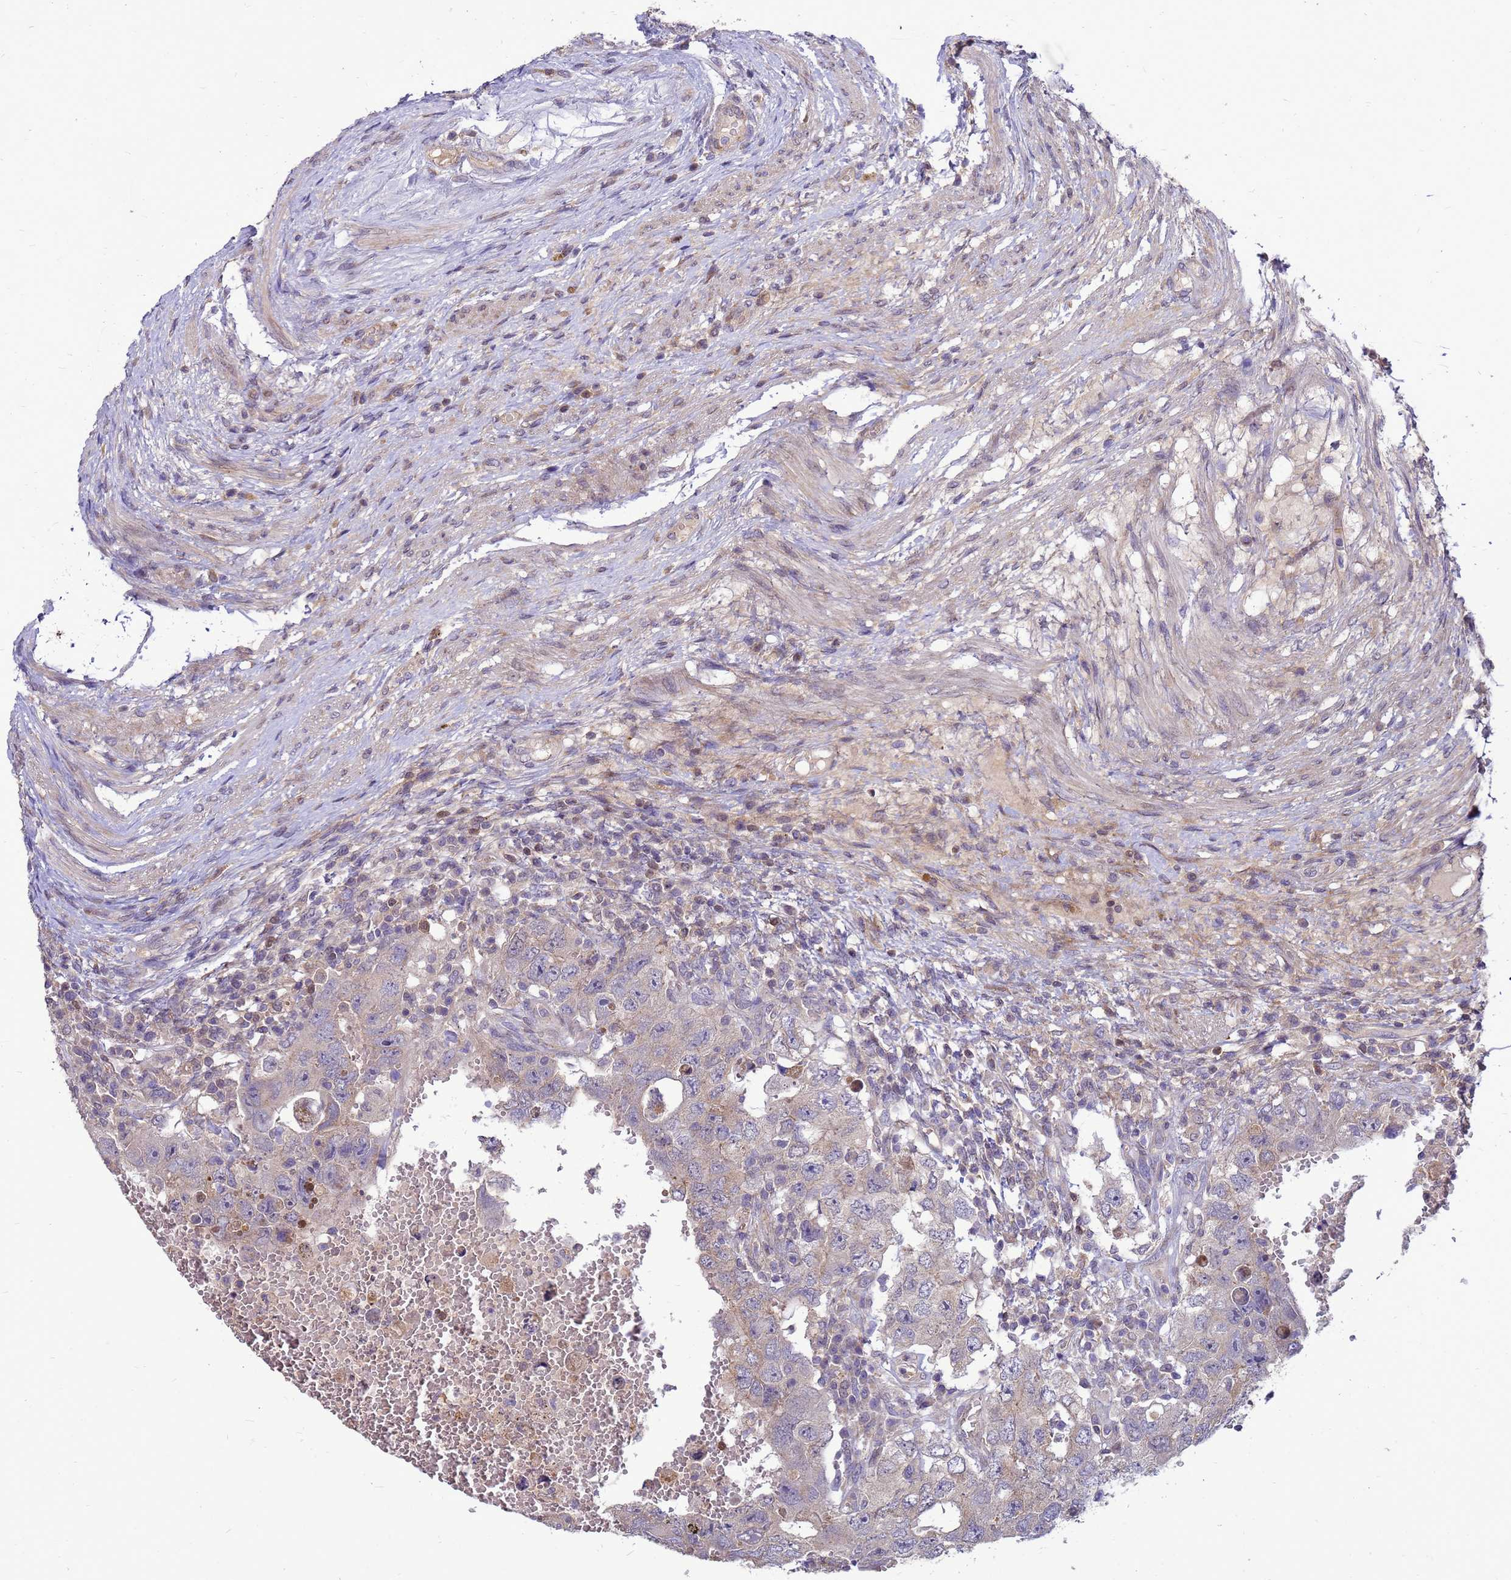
{"staining": {"intensity": "weak", "quantity": "25%-75%", "location": "cytoplasmic/membranous"}, "tissue": "testis cancer", "cell_type": "Tumor cells", "image_type": "cancer", "snomed": [{"axis": "morphology", "description": "Carcinoma, Embryonal, NOS"}, {"axis": "topography", "description": "Testis"}], "caption": "High-power microscopy captured an immunohistochemistry image of testis embryonal carcinoma, revealing weak cytoplasmic/membranous expression in about 25%-75% of tumor cells.", "gene": "EIF4EBP3", "patient": {"sex": "male", "age": 26}}